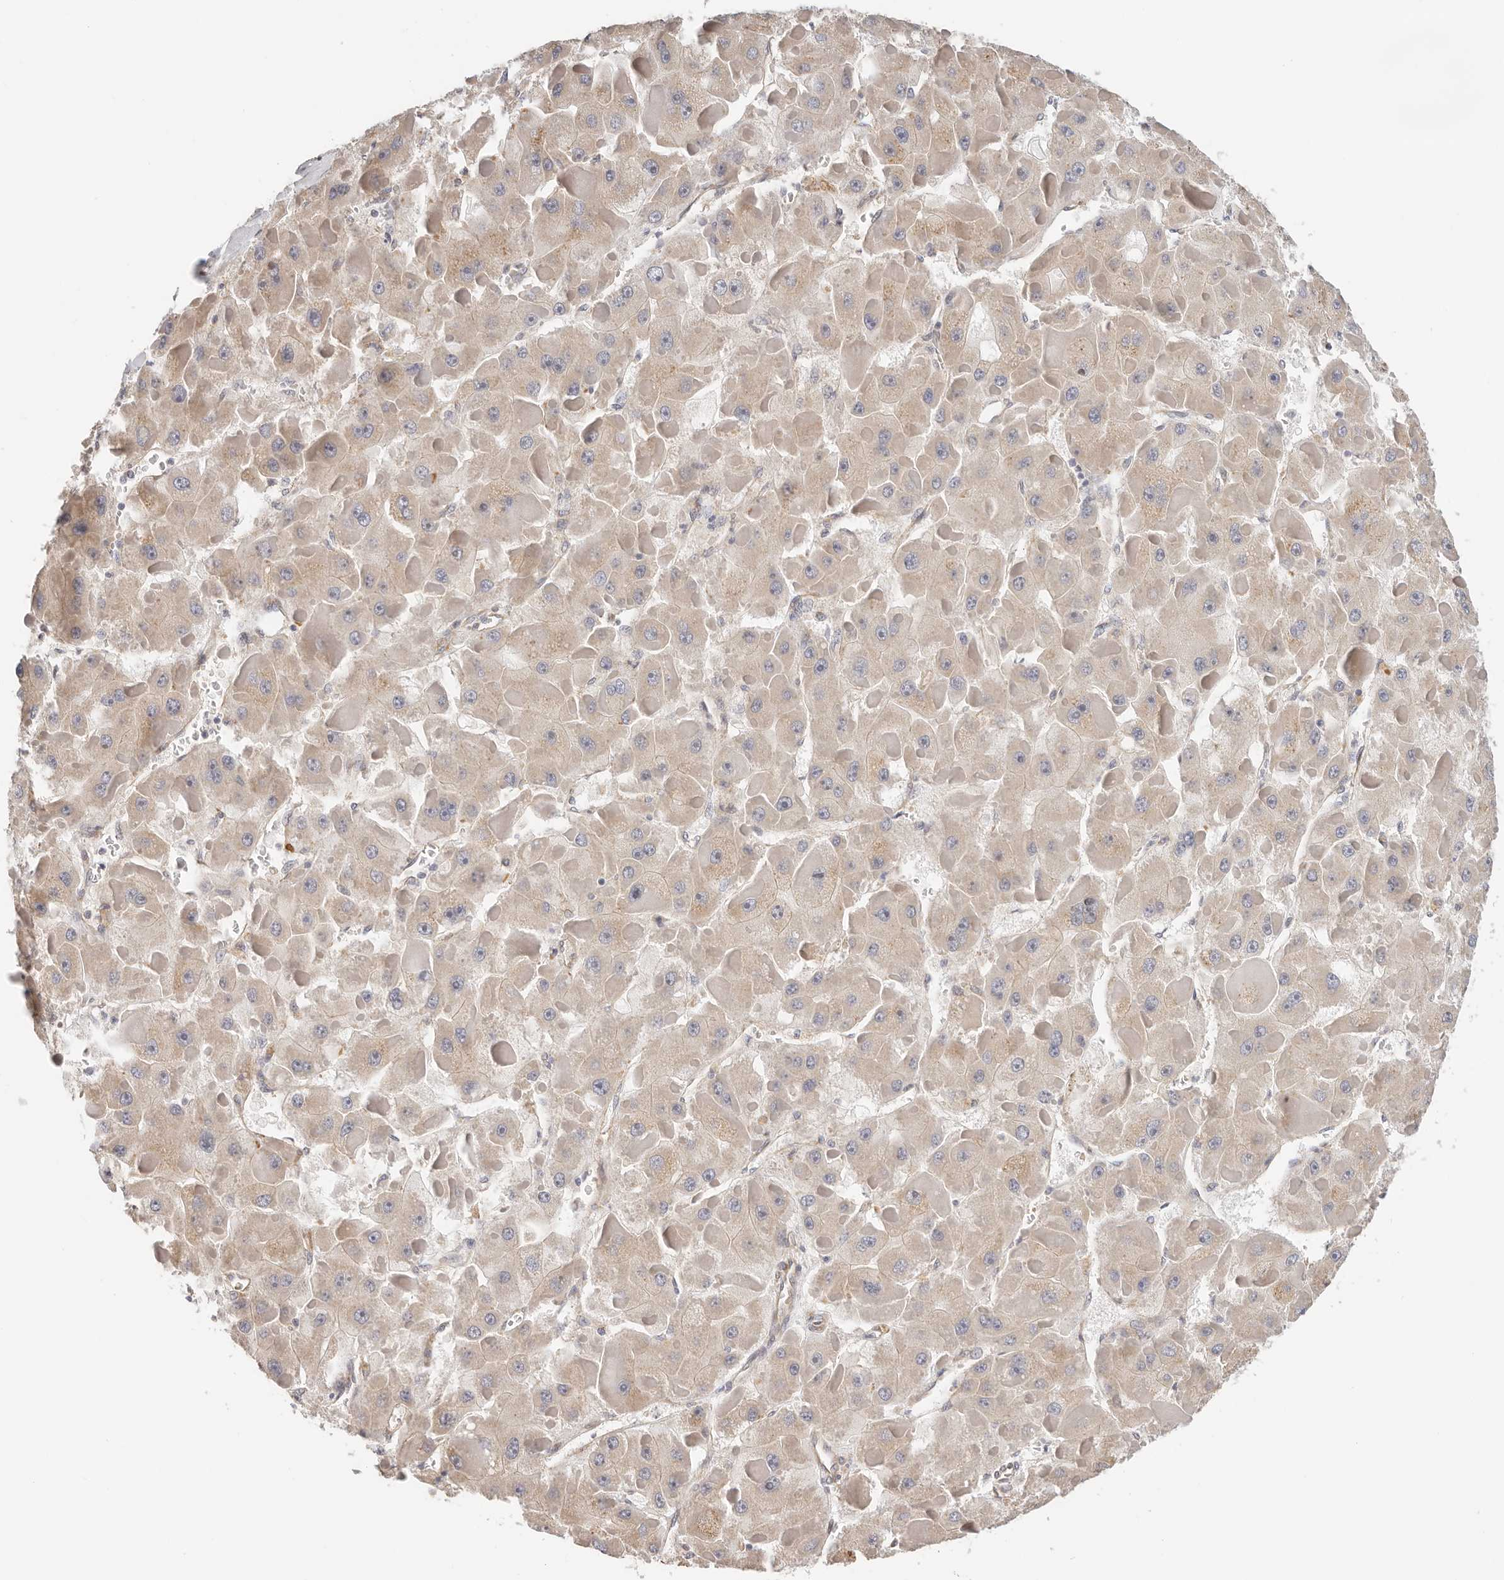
{"staining": {"intensity": "weak", "quantity": "25%-75%", "location": "cytoplasmic/membranous"}, "tissue": "liver cancer", "cell_type": "Tumor cells", "image_type": "cancer", "snomed": [{"axis": "morphology", "description": "Carcinoma, Hepatocellular, NOS"}, {"axis": "topography", "description": "Liver"}], "caption": "Tumor cells exhibit weak cytoplasmic/membranous expression in approximately 25%-75% of cells in liver cancer (hepatocellular carcinoma).", "gene": "AFDN", "patient": {"sex": "female", "age": 73}}